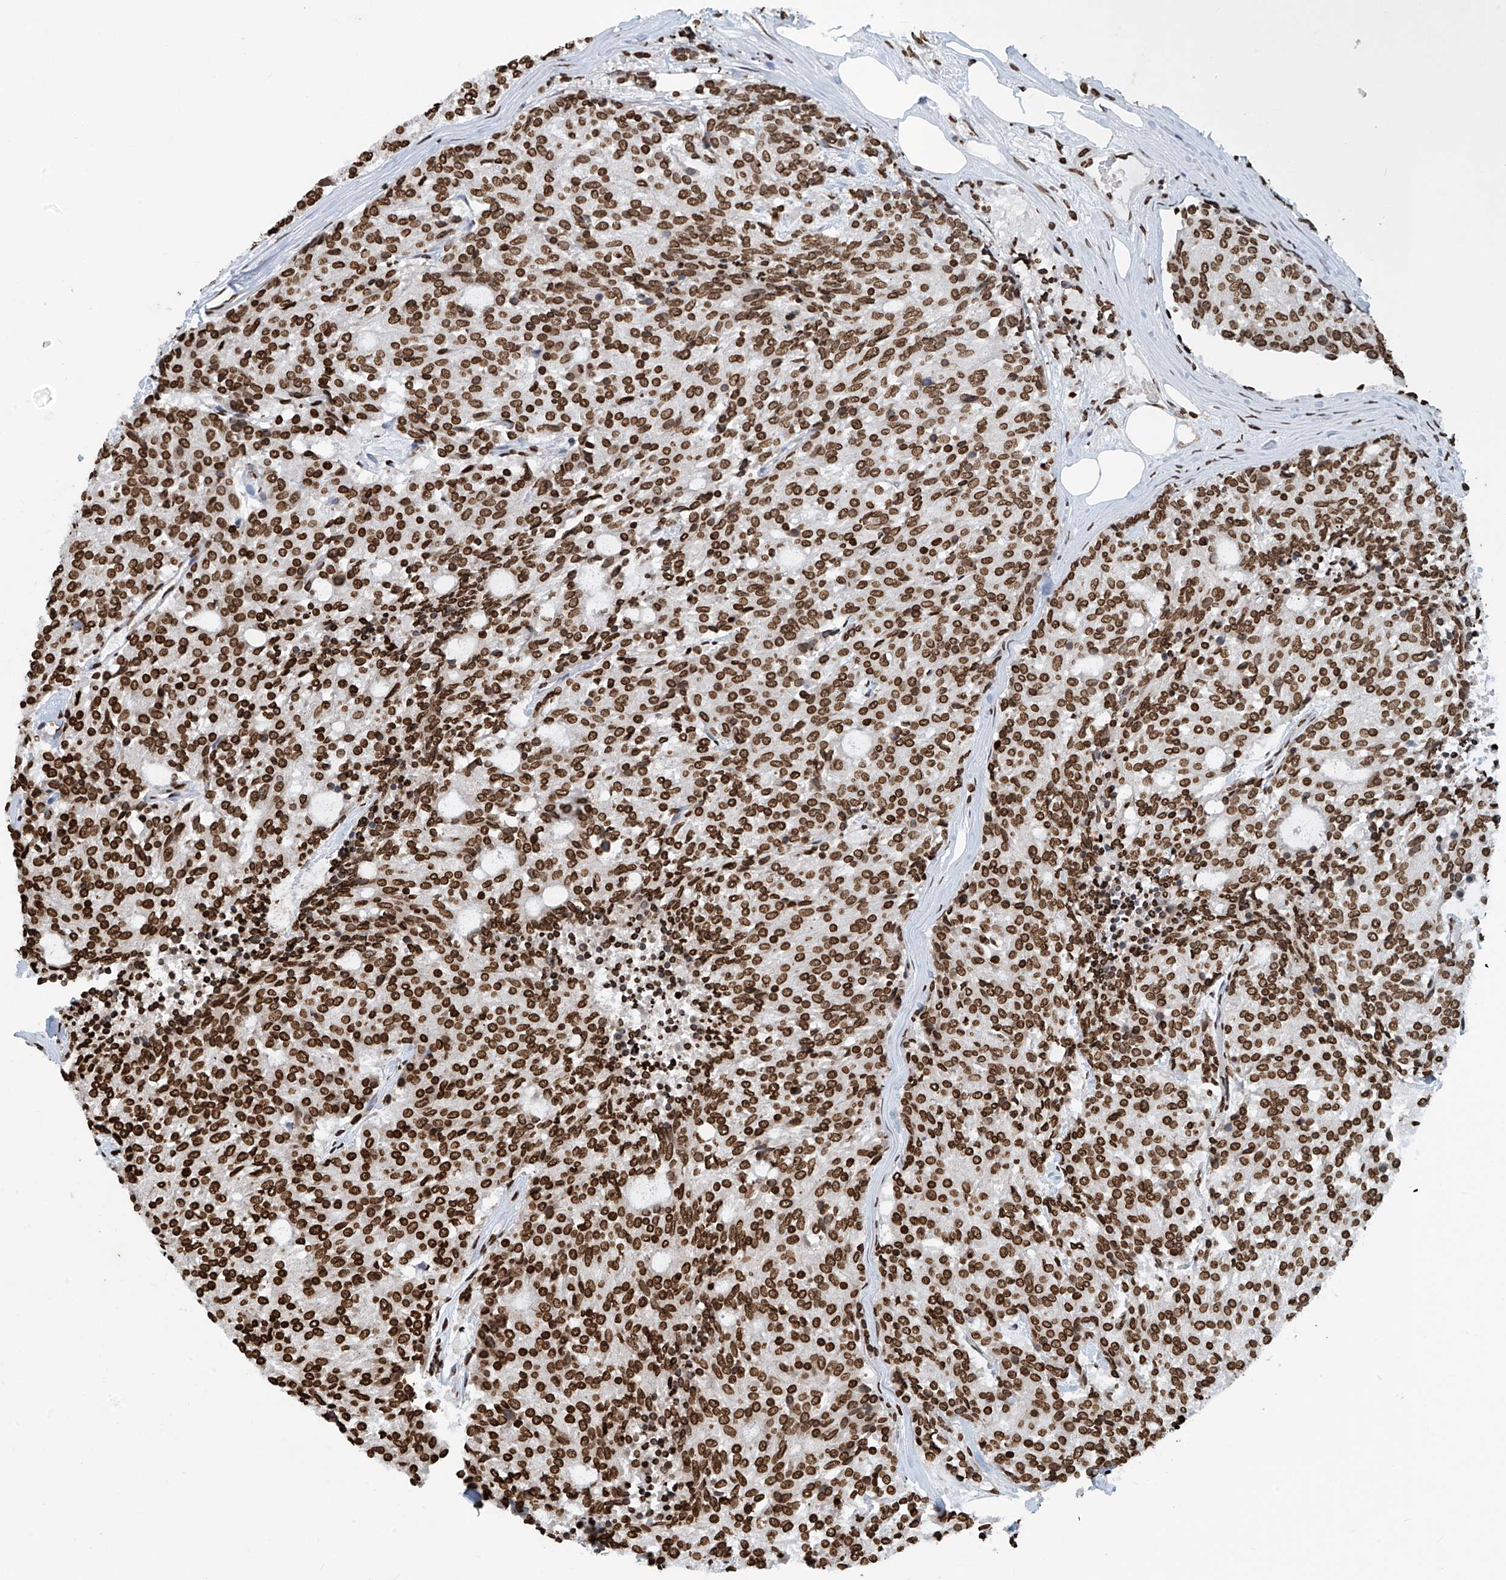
{"staining": {"intensity": "strong", "quantity": ">75%", "location": "nuclear"}, "tissue": "carcinoid", "cell_type": "Tumor cells", "image_type": "cancer", "snomed": [{"axis": "morphology", "description": "Carcinoid, malignant, NOS"}, {"axis": "topography", "description": "Pancreas"}], "caption": "IHC photomicrograph of neoplastic tissue: human carcinoid (malignant) stained using immunohistochemistry exhibits high levels of strong protein expression localized specifically in the nuclear of tumor cells, appearing as a nuclear brown color.", "gene": "DPPA2", "patient": {"sex": "female", "age": 54}}